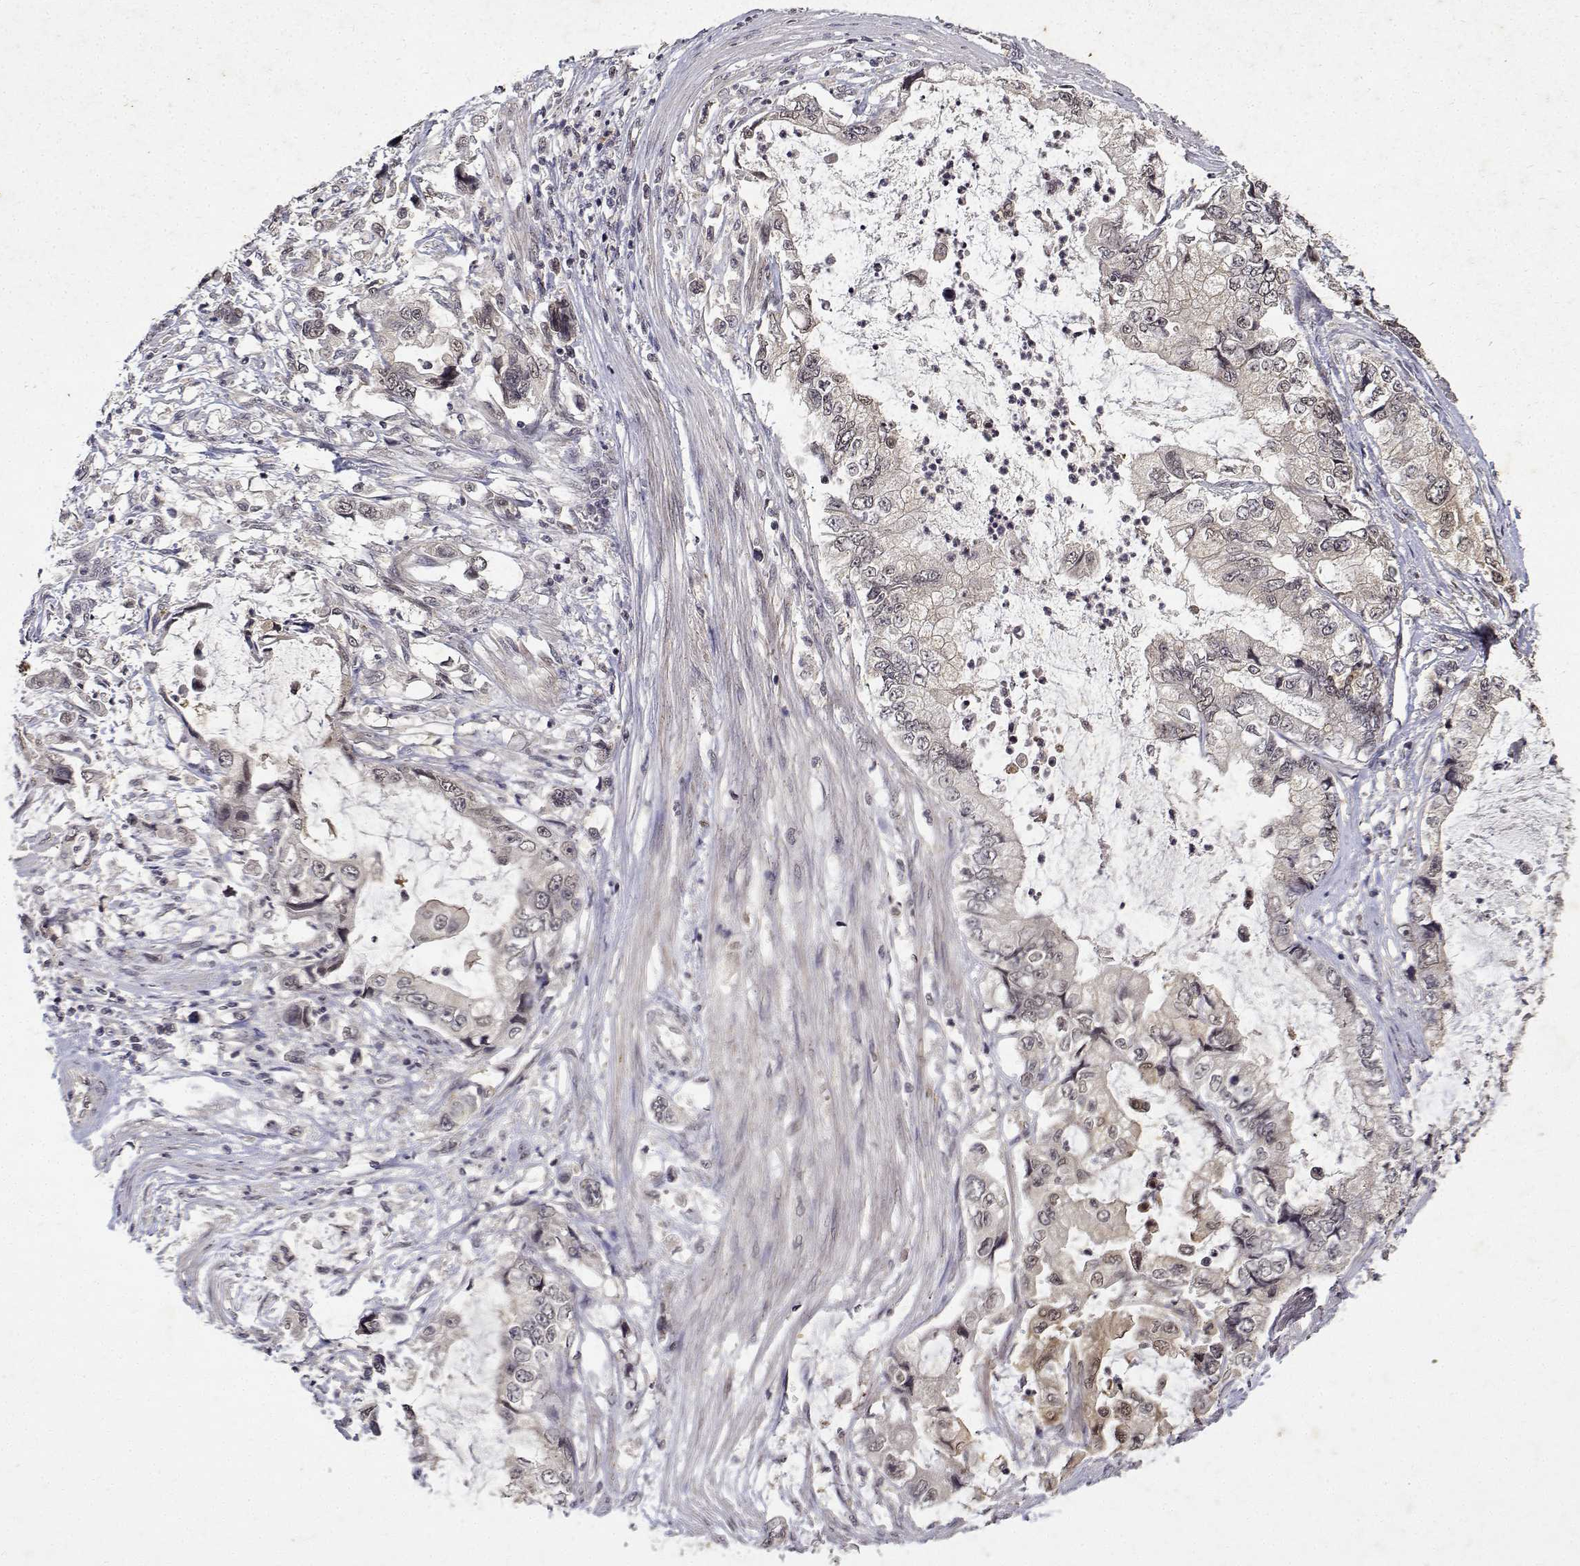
{"staining": {"intensity": "negative", "quantity": "none", "location": "none"}, "tissue": "stomach cancer", "cell_type": "Tumor cells", "image_type": "cancer", "snomed": [{"axis": "morphology", "description": "Adenocarcinoma, NOS"}, {"axis": "topography", "description": "Pancreas"}, {"axis": "topography", "description": "Stomach, upper"}, {"axis": "topography", "description": "Stomach"}], "caption": "An immunohistochemistry (IHC) micrograph of stomach cancer is shown. There is no staining in tumor cells of stomach cancer.", "gene": "BDNF", "patient": {"sex": "male", "age": 77}}